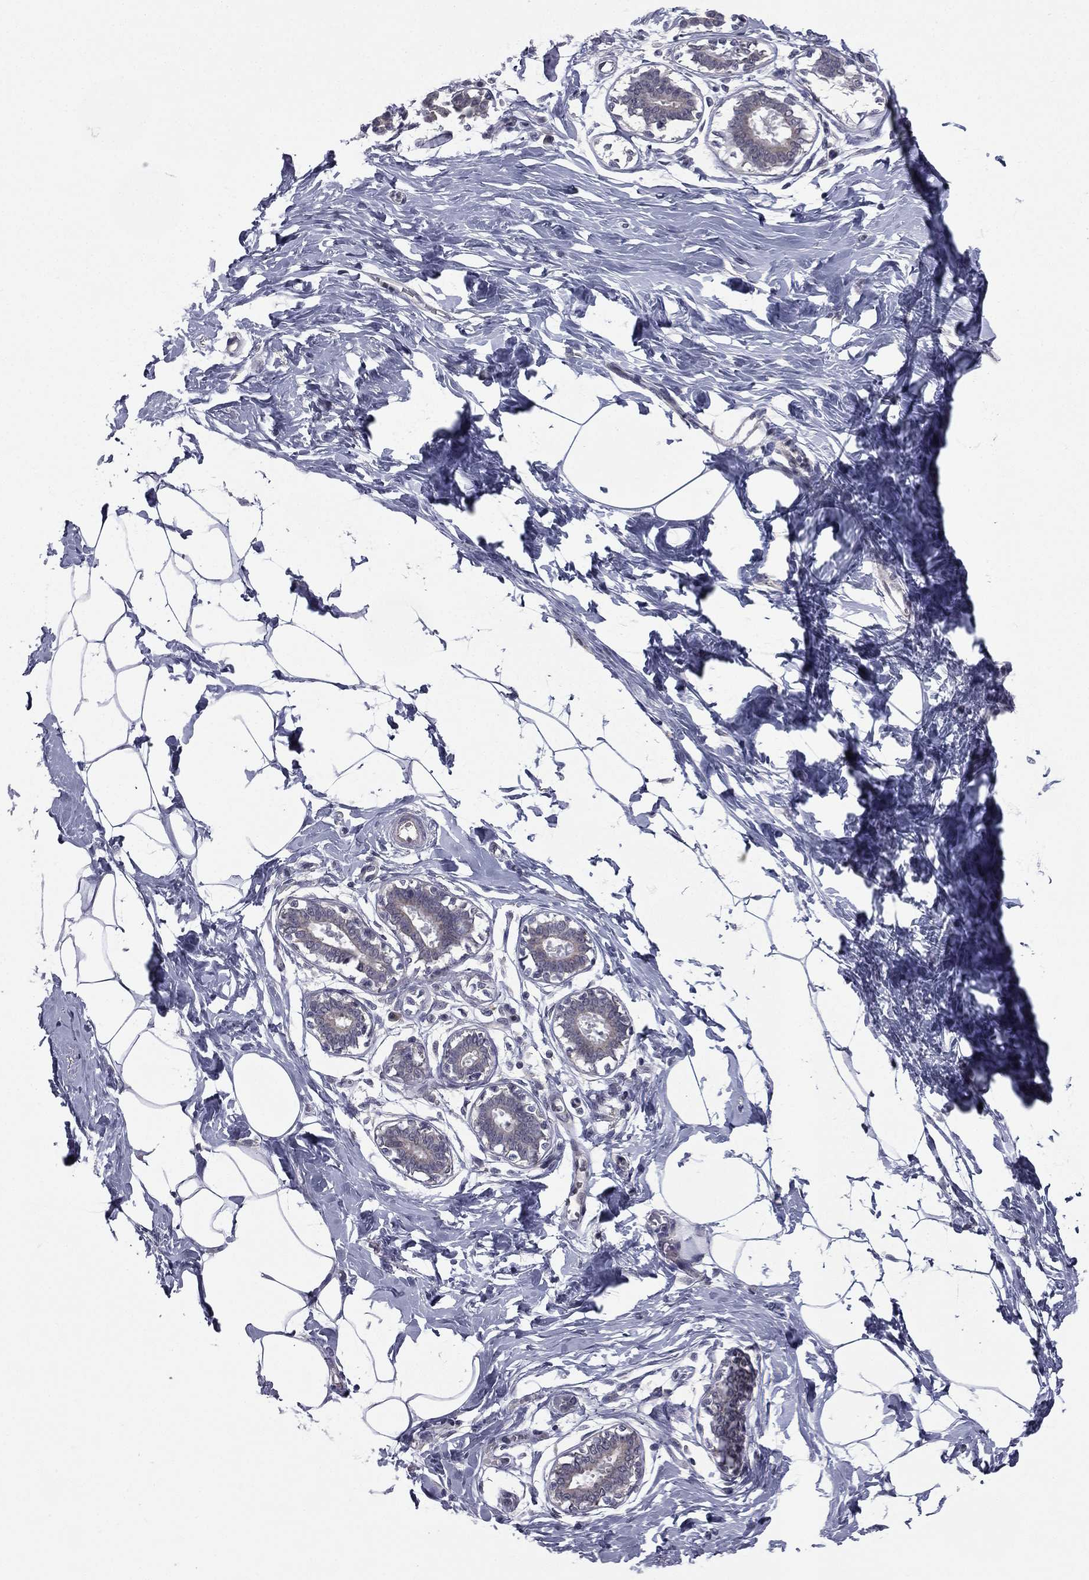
{"staining": {"intensity": "negative", "quantity": "none", "location": "none"}, "tissue": "breast", "cell_type": "Adipocytes", "image_type": "normal", "snomed": [{"axis": "morphology", "description": "Normal tissue, NOS"}, {"axis": "morphology", "description": "Lobular carcinoma, in situ"}, {"axis": "topography", "description": "Breast"}], "caption": "Protein analysis of normal breast exhibits no significant staining in adipocytes. (Stains: DAB IHC with hematoxylin counter stain, Microscopy: brightfield microscopy at high magnification).", "gene": "ACTRT2", "patient": {"sex": "female", "age": 35}}